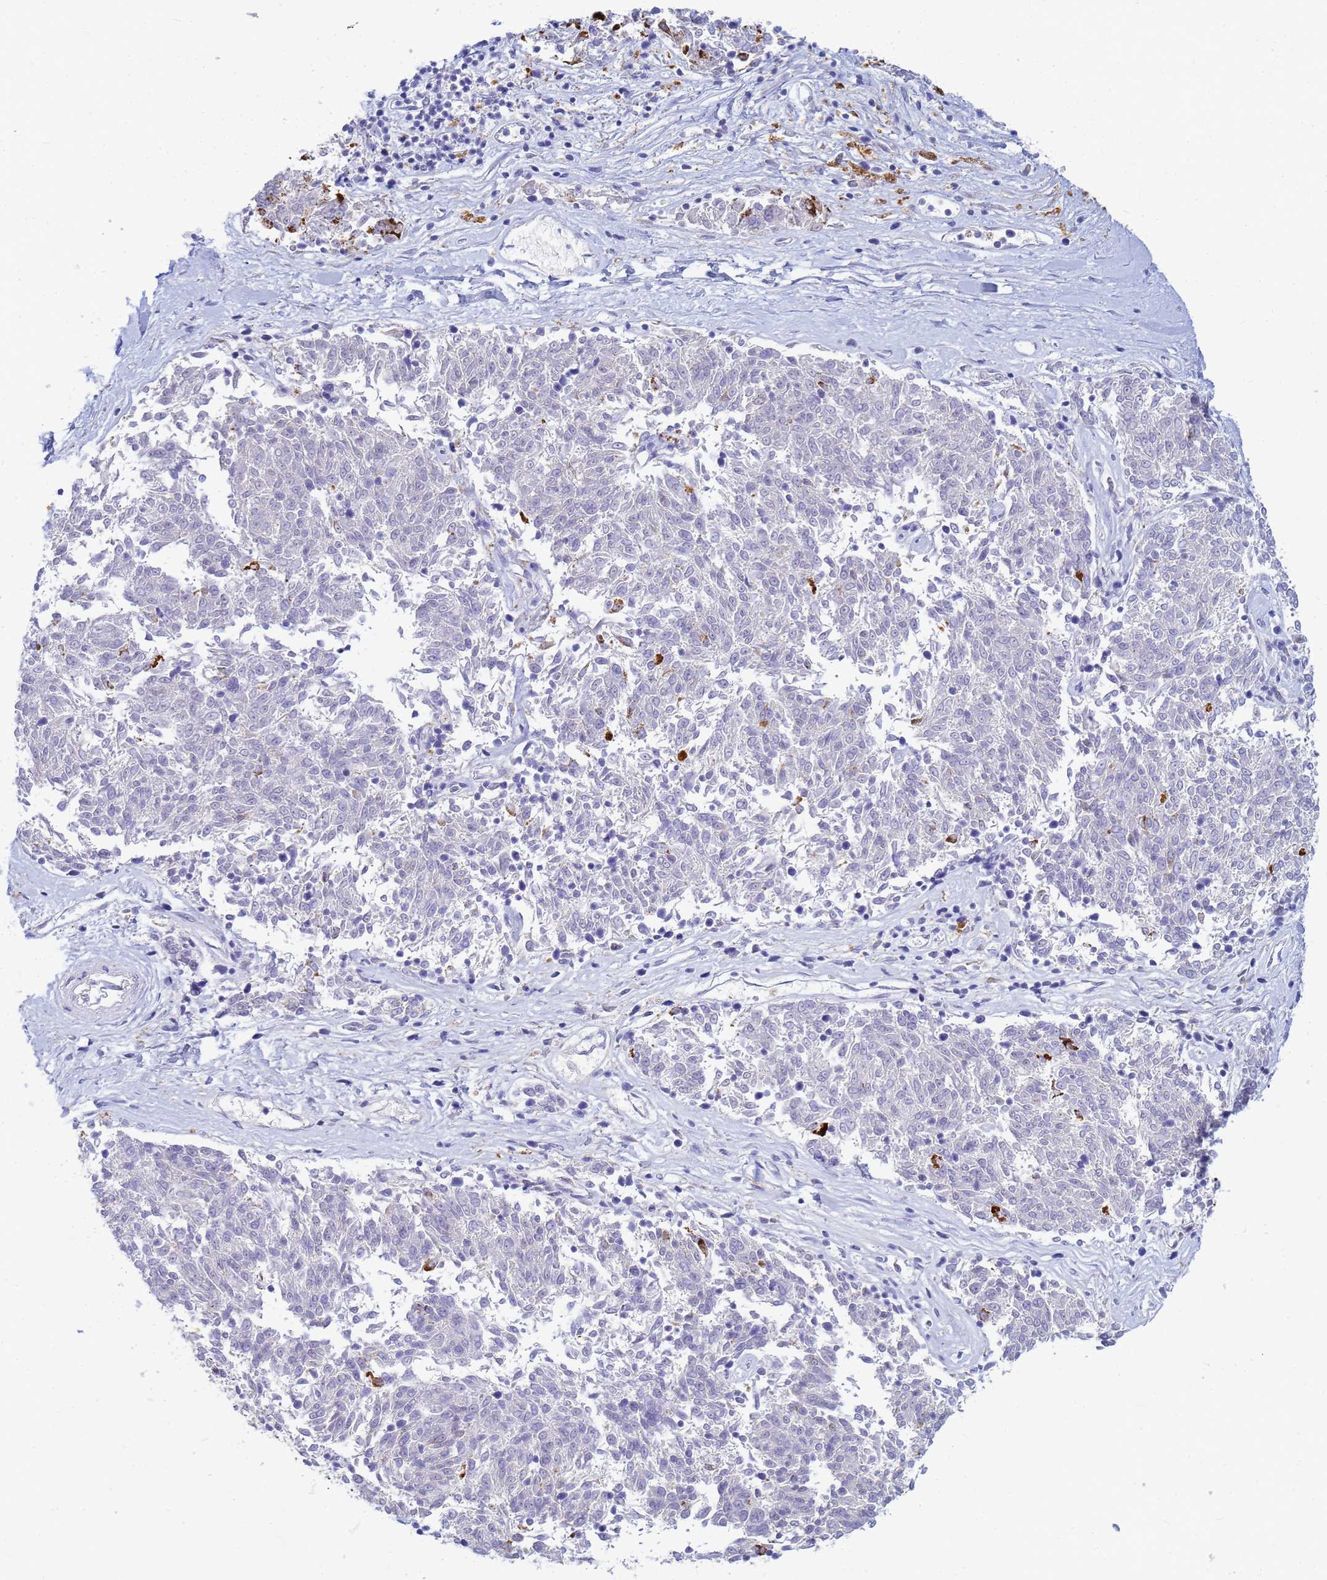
{"staining": {"intensity": "negative", "quantity": "none", "location": "none"}, "tissue": "melanoma", "cell_type": "Tumor cells", "image_type": "cancer", "snomed": [{"axis": "morphology", "description": "Malignant melanoma, NOS"}, {"axis": "topography", "description": "Skin"}], "caption": "High magnification brightfield microscopy of malignant melanoma stained with DAB (brown) and counterstained with hematoxylin (blue): tumor cells show no significant staining.", "gene": "B3GNT8", "patient": {"sex": "female", "age": 72}}